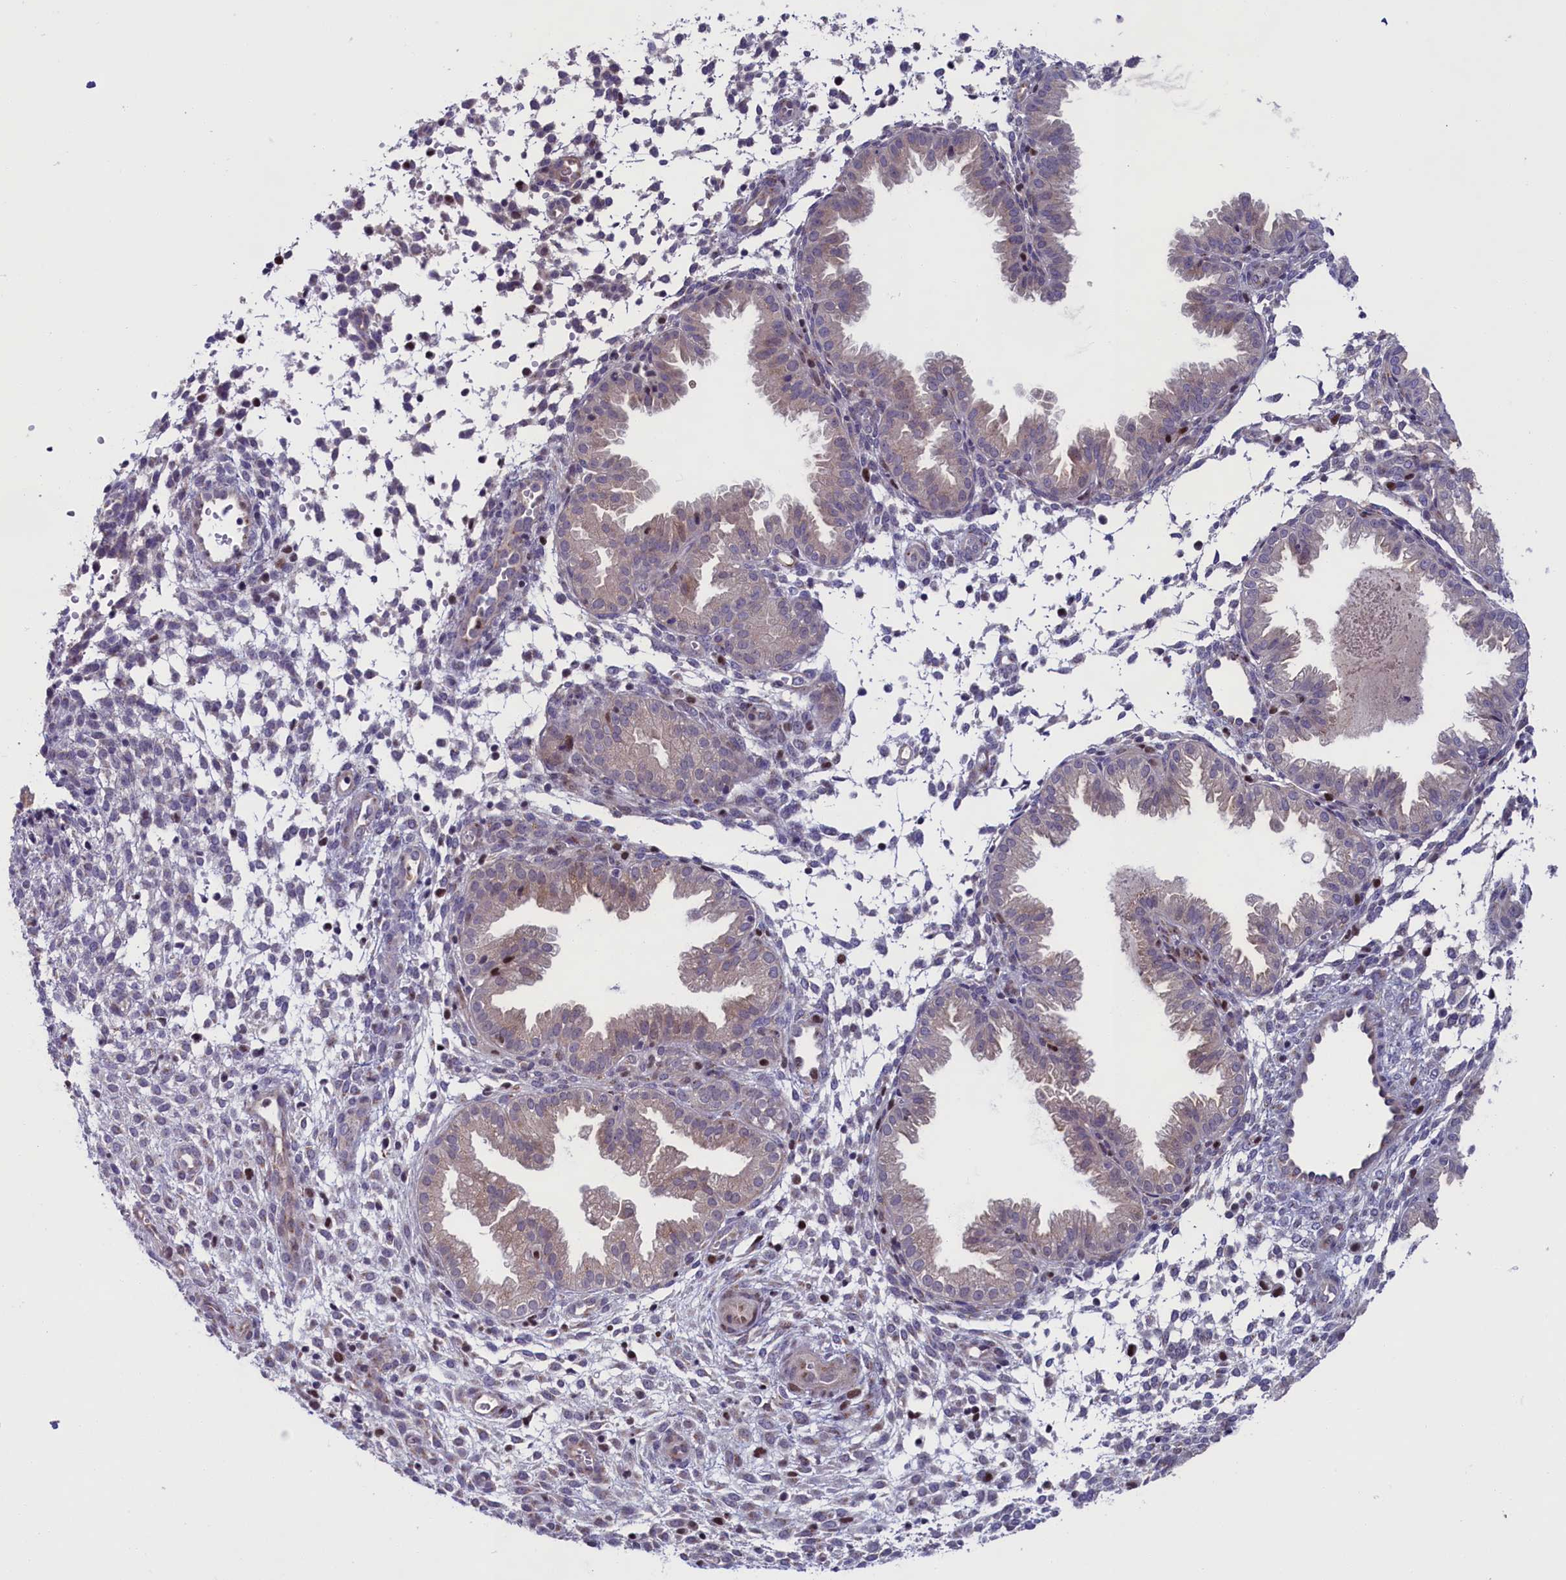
{"staining": {"intensity": "weak", "quantity": "<25%", "location": "cytoplasmic/membranous"}, "tissue": "endometrium", "cell_type": "Cells in endometrial stroma", "image_type": "normal", "snomed": [{"axis": "morphology", "description": "Normal tissue, NOS"}, {"axis": "topography", "description": "Endometrium"}], "caption": "The histopathology image demonstrates no significant positivity in cells in endometrial stroma of endometrium. Brightfield microscopy of immunohistochemistry stained with DAB (brown) and hematoxylin (blue), captured at high magnification.", "gene": "LIG1", "patient": {"sex": "female", "age": 33}}